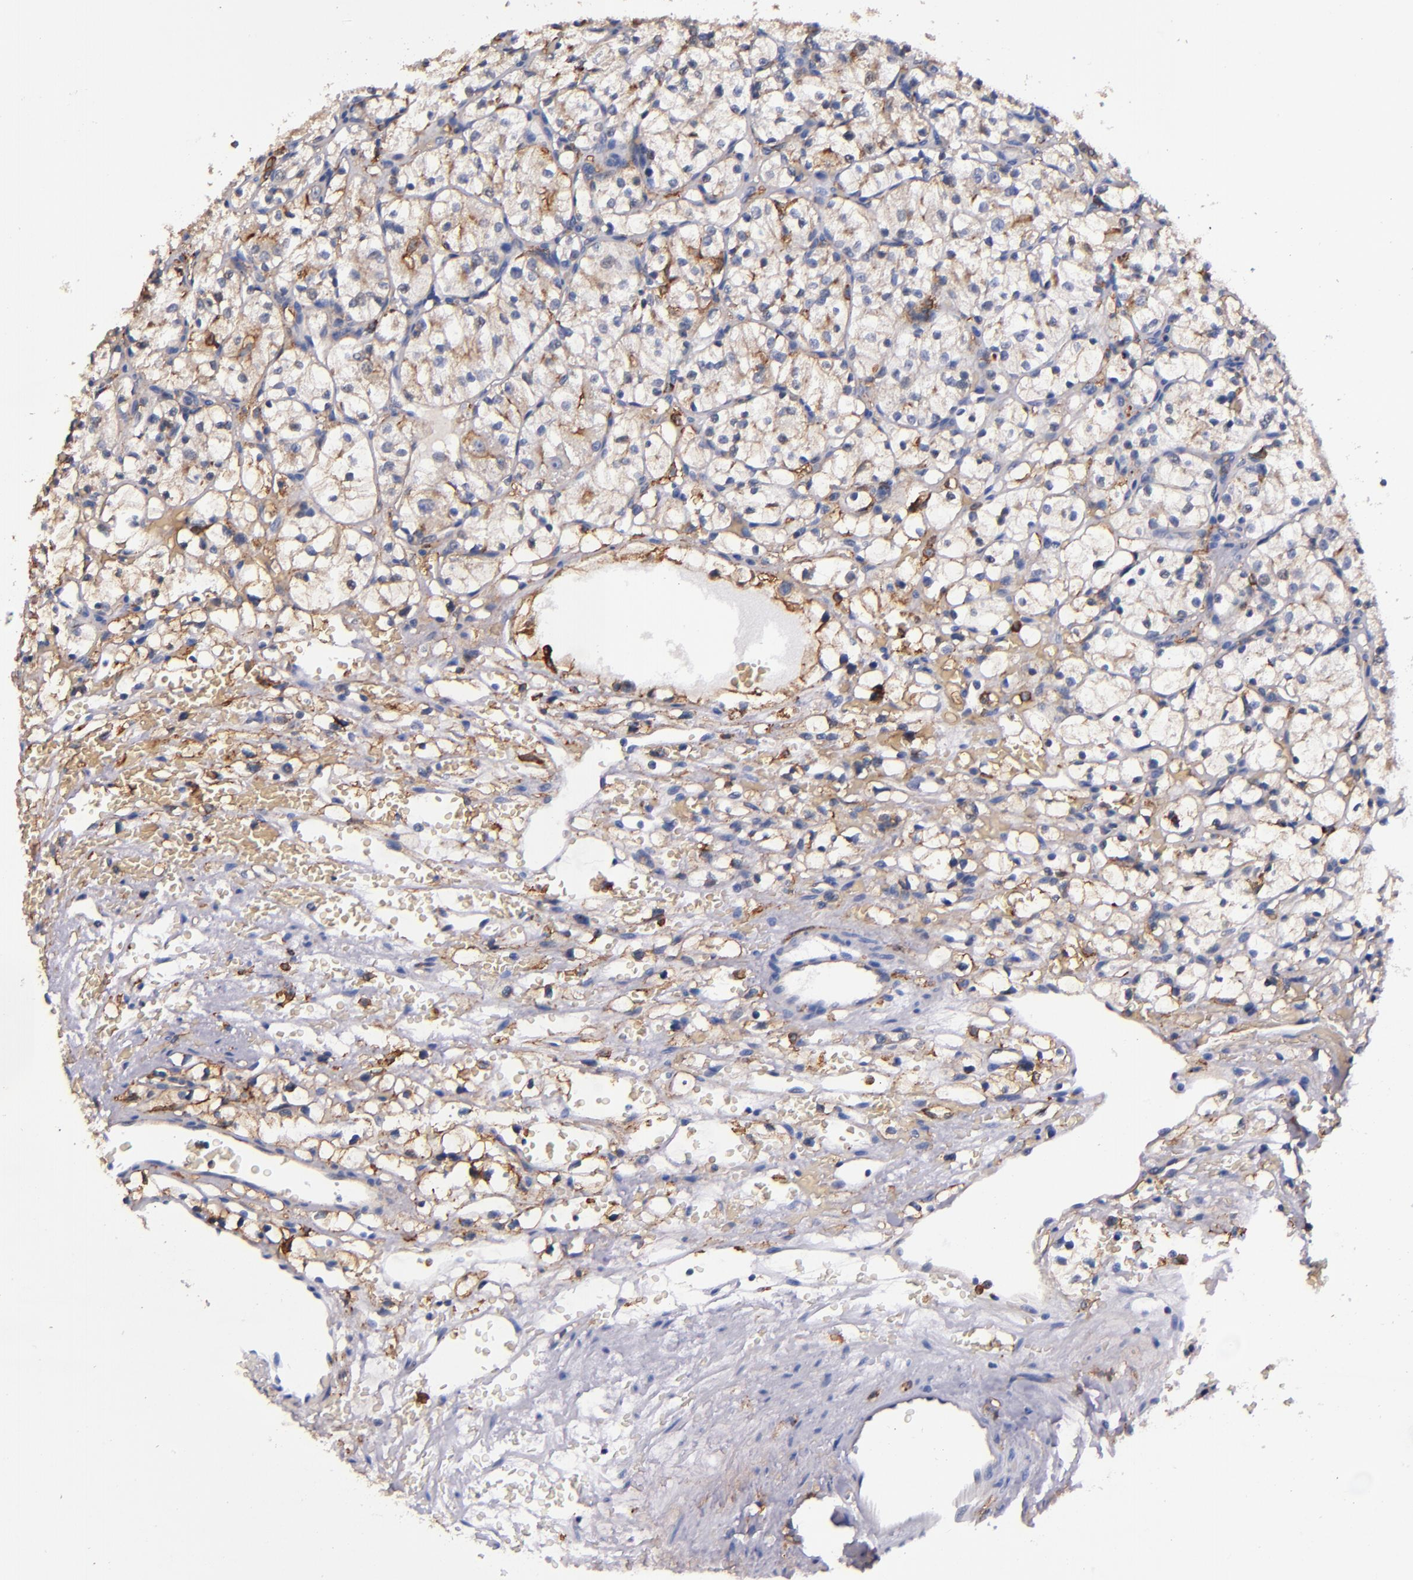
{"staining": {"intensity": "moderate", "quantity": "25%-75%", "location": "cytoplasmic/membranous"}, "tissue": "renal cancer", "cell_type": "Tumor cells", "image_type": "cancer", "snomed": [{"axis": "morphology", "description": "Adenocarcinoma, NOS"}, {"axis": "topography", "description": "Kidney"}], "caption": "About 25%-75% of tumor cells in renal cancer (adenocarcinoma) display moderate cytoplasmic/membranous protein expression as visualized by brown immunohistochemical staining.", "gene": "SIRPA", "patient": {"sex": "female", "age": 60}}